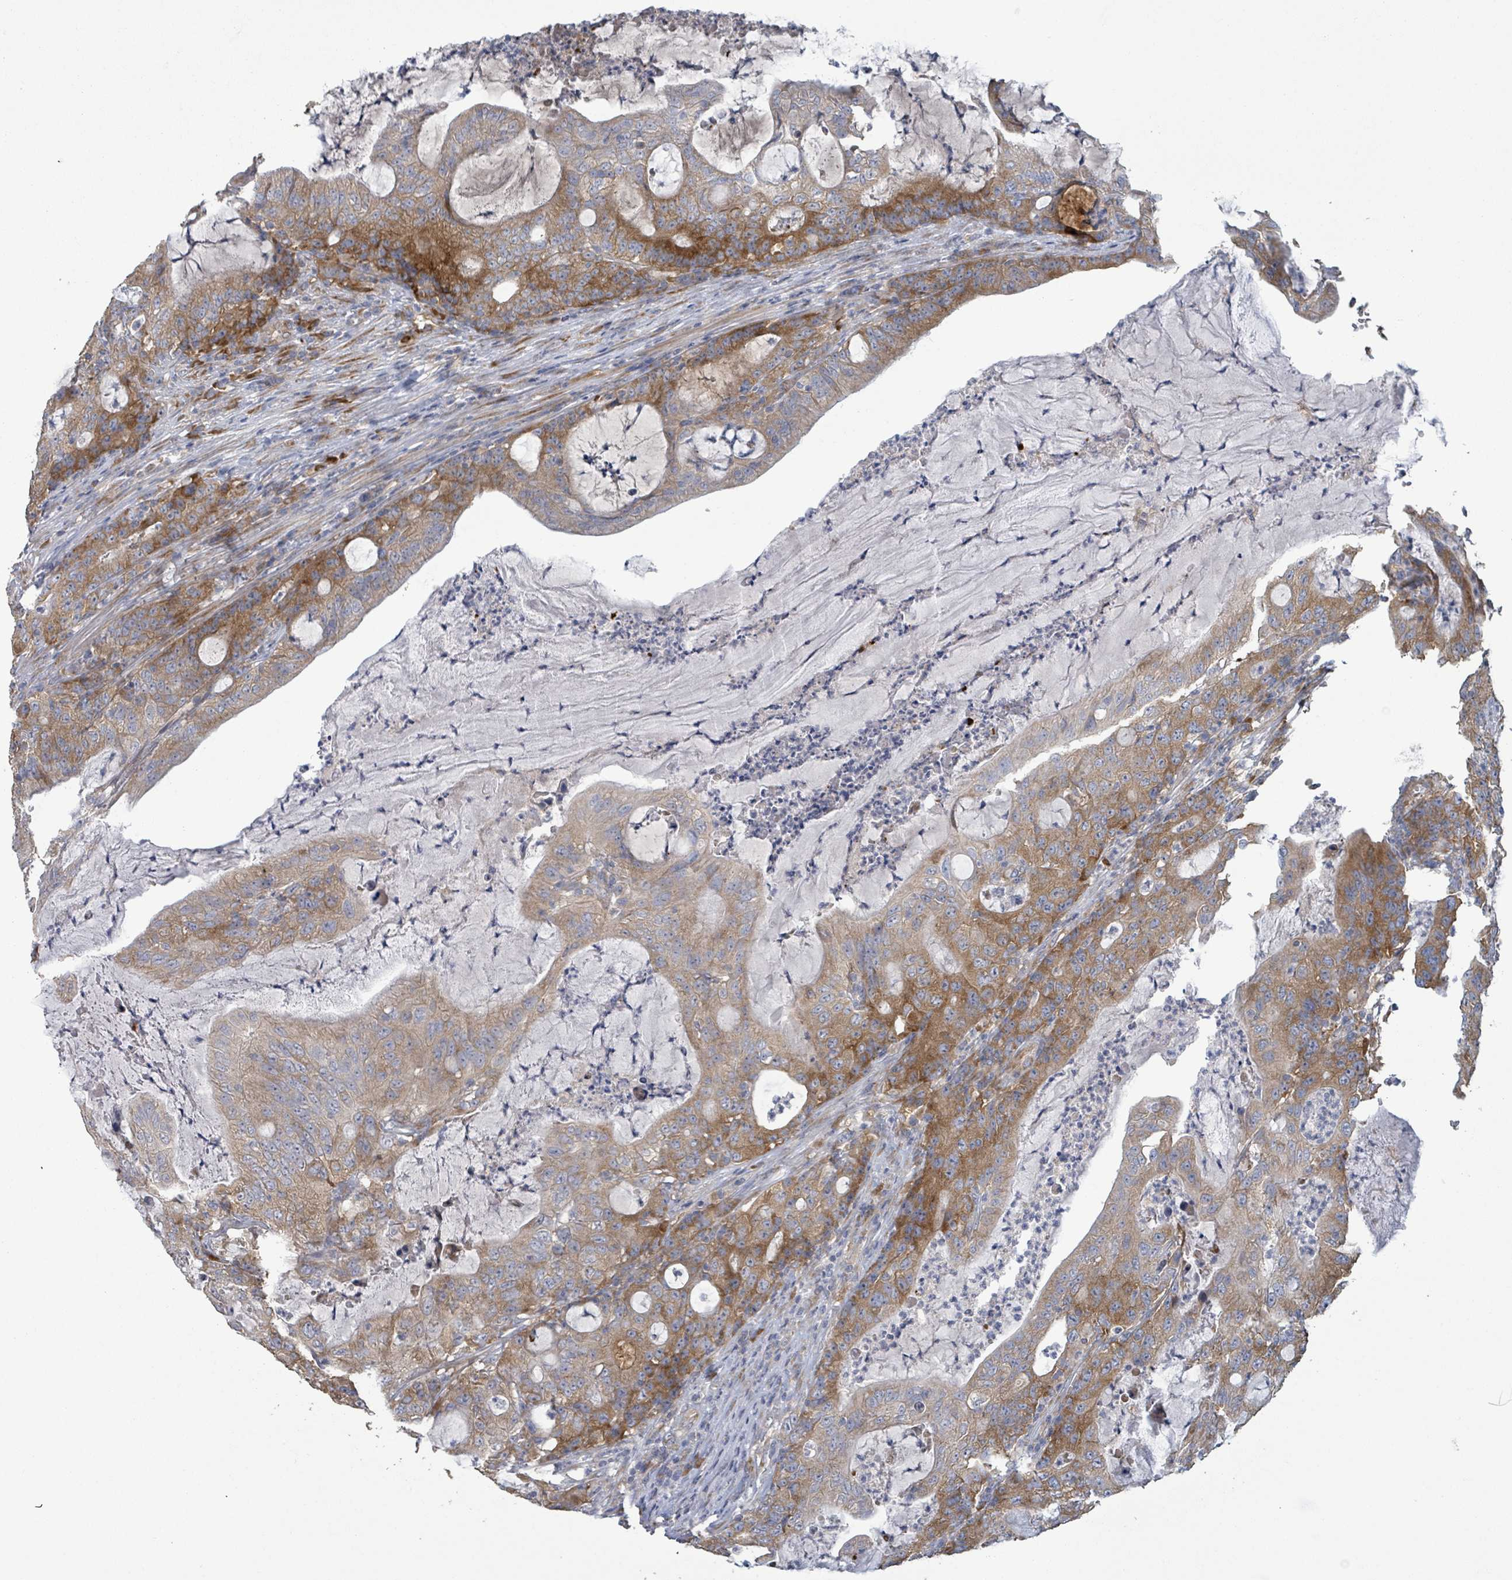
{"staining": {"intensity": "moderate", "quantity": ">75%", "location": "cytoplasmic/membranous"}, "tissue": "colorectal cancer", "cell_type": "Tumor cells", "image_type": "cancer", "snomed": [{"axis": "morphology", "description": "Adenocarcinoma, NOS"}, {"axis": "topography", "description": "Colon"}], "caption": "Moderate cytoplasmic/membranous expression for a protein is appreciated in about >75% of tumor cells of colorectal adenocarcinoma using immunohistochemistry (IHC).", "gene": "RPL32", "patient": {"sex": "male", "age": 83}}